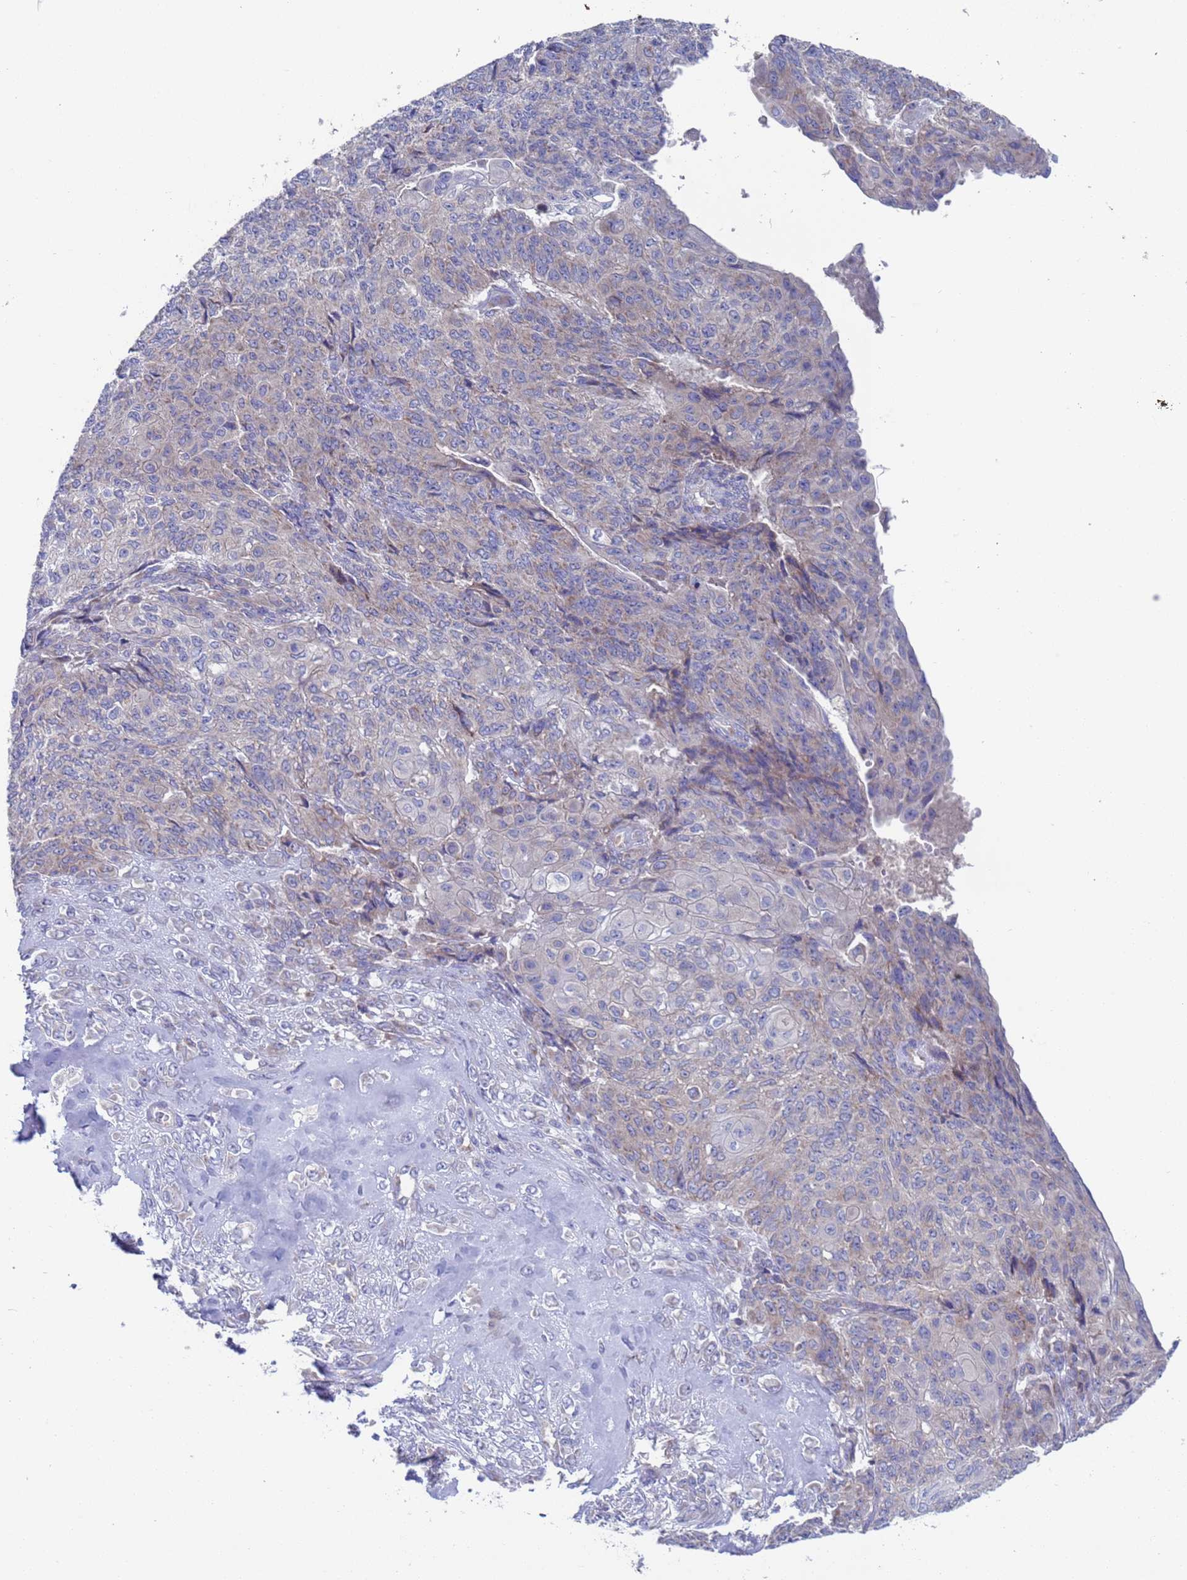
{"staining": {"intensity": "negative", "quantity": "none", "location": "none"}, "tissue": "endometrial cancer", "cell_type": "Tumor cells", "image_type": "cancer", "snomed": [{"axis": "morphology", "description": "Adenocarcinoma, NOS"}, {"axis": "topography", "description": "Endometrium"}], "caption": "IHC histopathology image of human endometrial cancer (adenocarcinoma) stained for a protein (brown), which reveals no positivity in tumor cells. (Brightfield microscopy of DAB IHC at high magnification).", "gene": "PET117", "patient": {"sex": "female", "age": 32}}